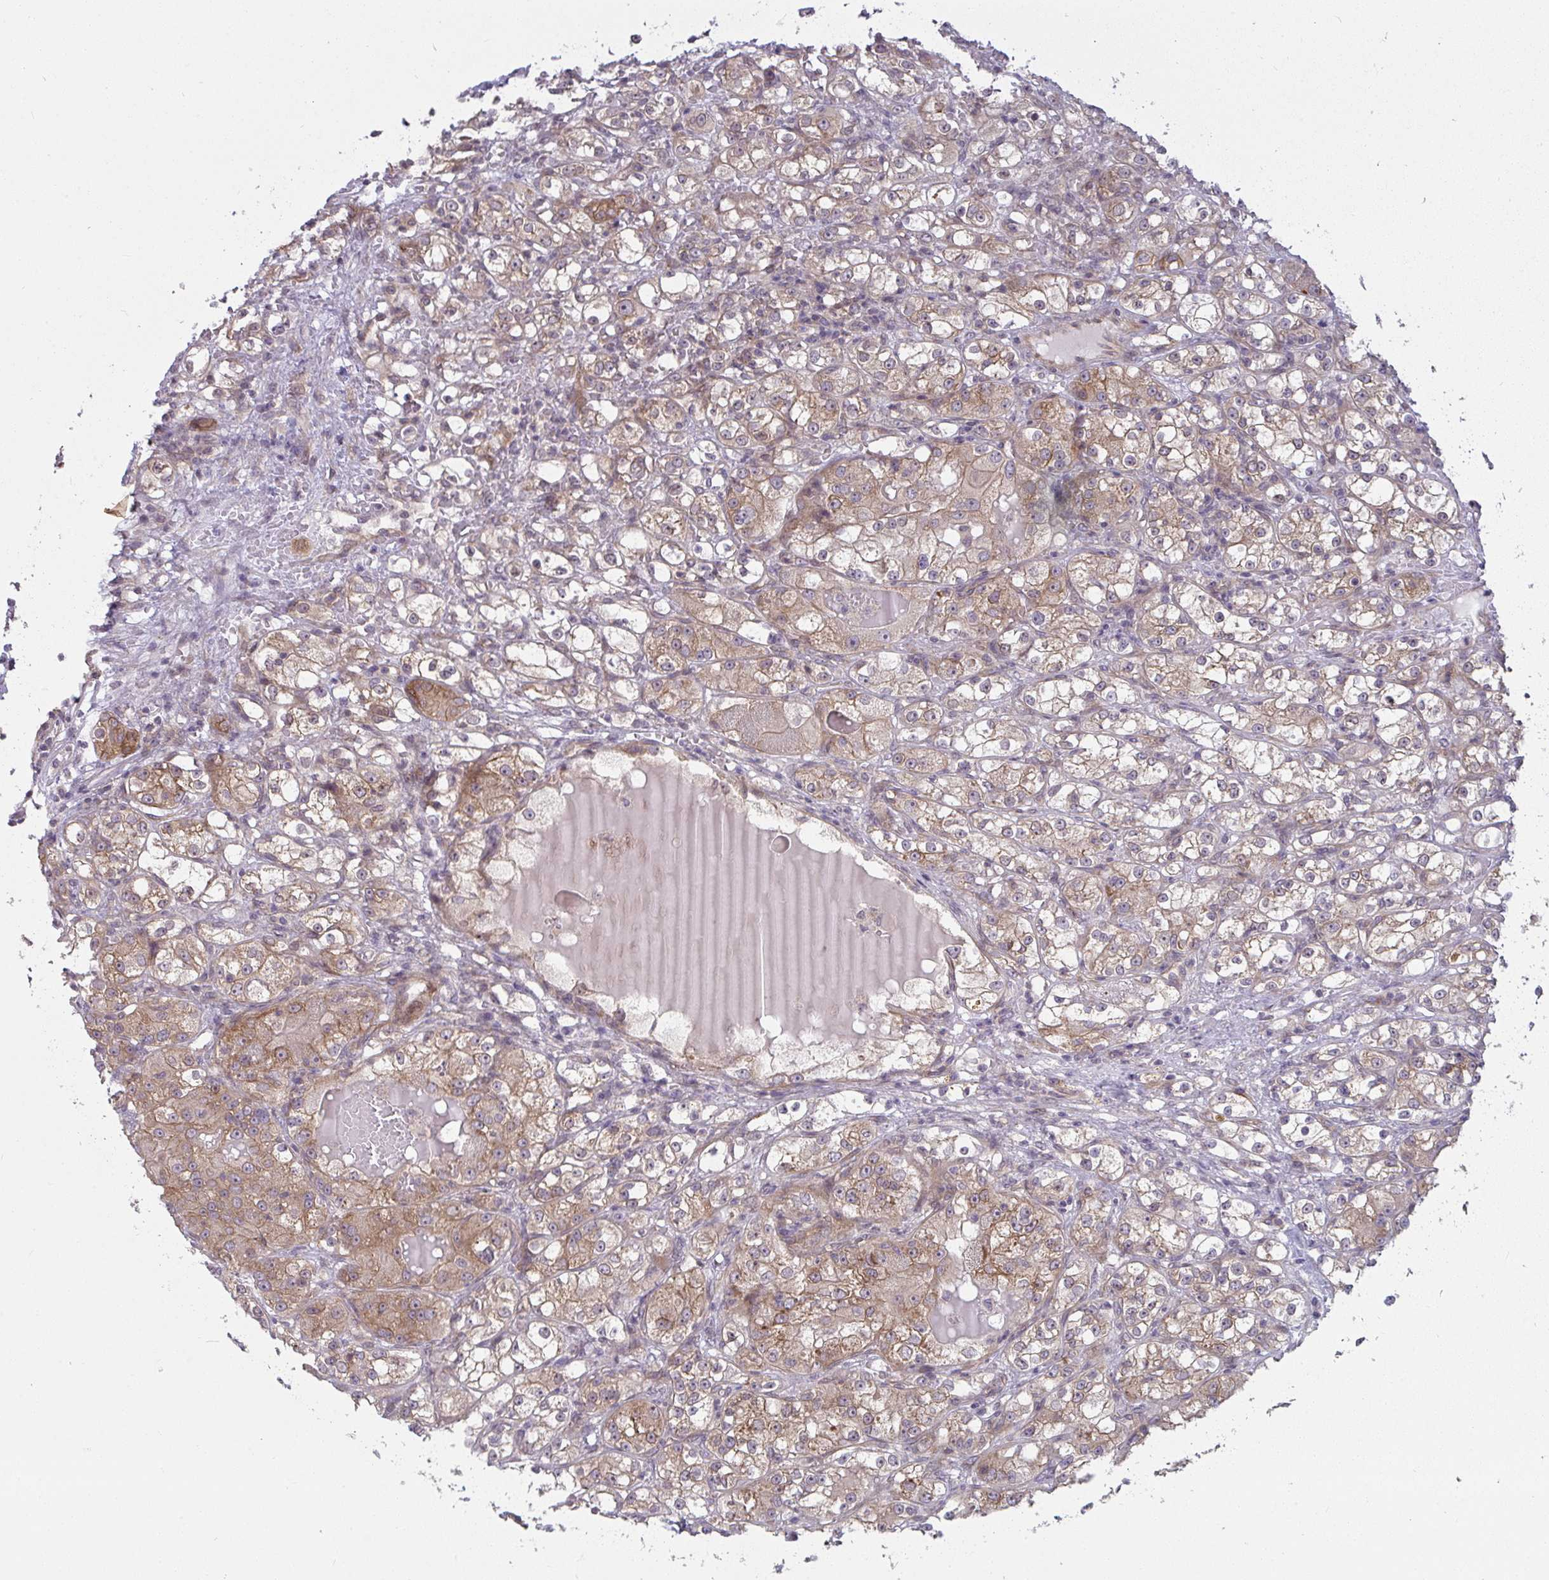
{"staining": {"intensity": "moderate", "quantity": ">75%", "location": "cytoplasmic/membranous"}, "tissue": "renal cancer", "cell_type": "Tumor cells", "image_type": "cancer", "snomed": [{"axis": "morphology", "description": "Normal tissue, NOS"}, {"axis": "morphology", "description": "Adenocarcinoma, NOS"}, {"axis": "topography", "description": "Kidney"}], "caption": "Immunohistochemical staining of renal adenocarcinoma exhibits medium levels of moderate cytoplasmic/membranous staining in about >75% of tumor cells.", "gene": "CASP9", "patient": {"sex": "male", "age": 61}}